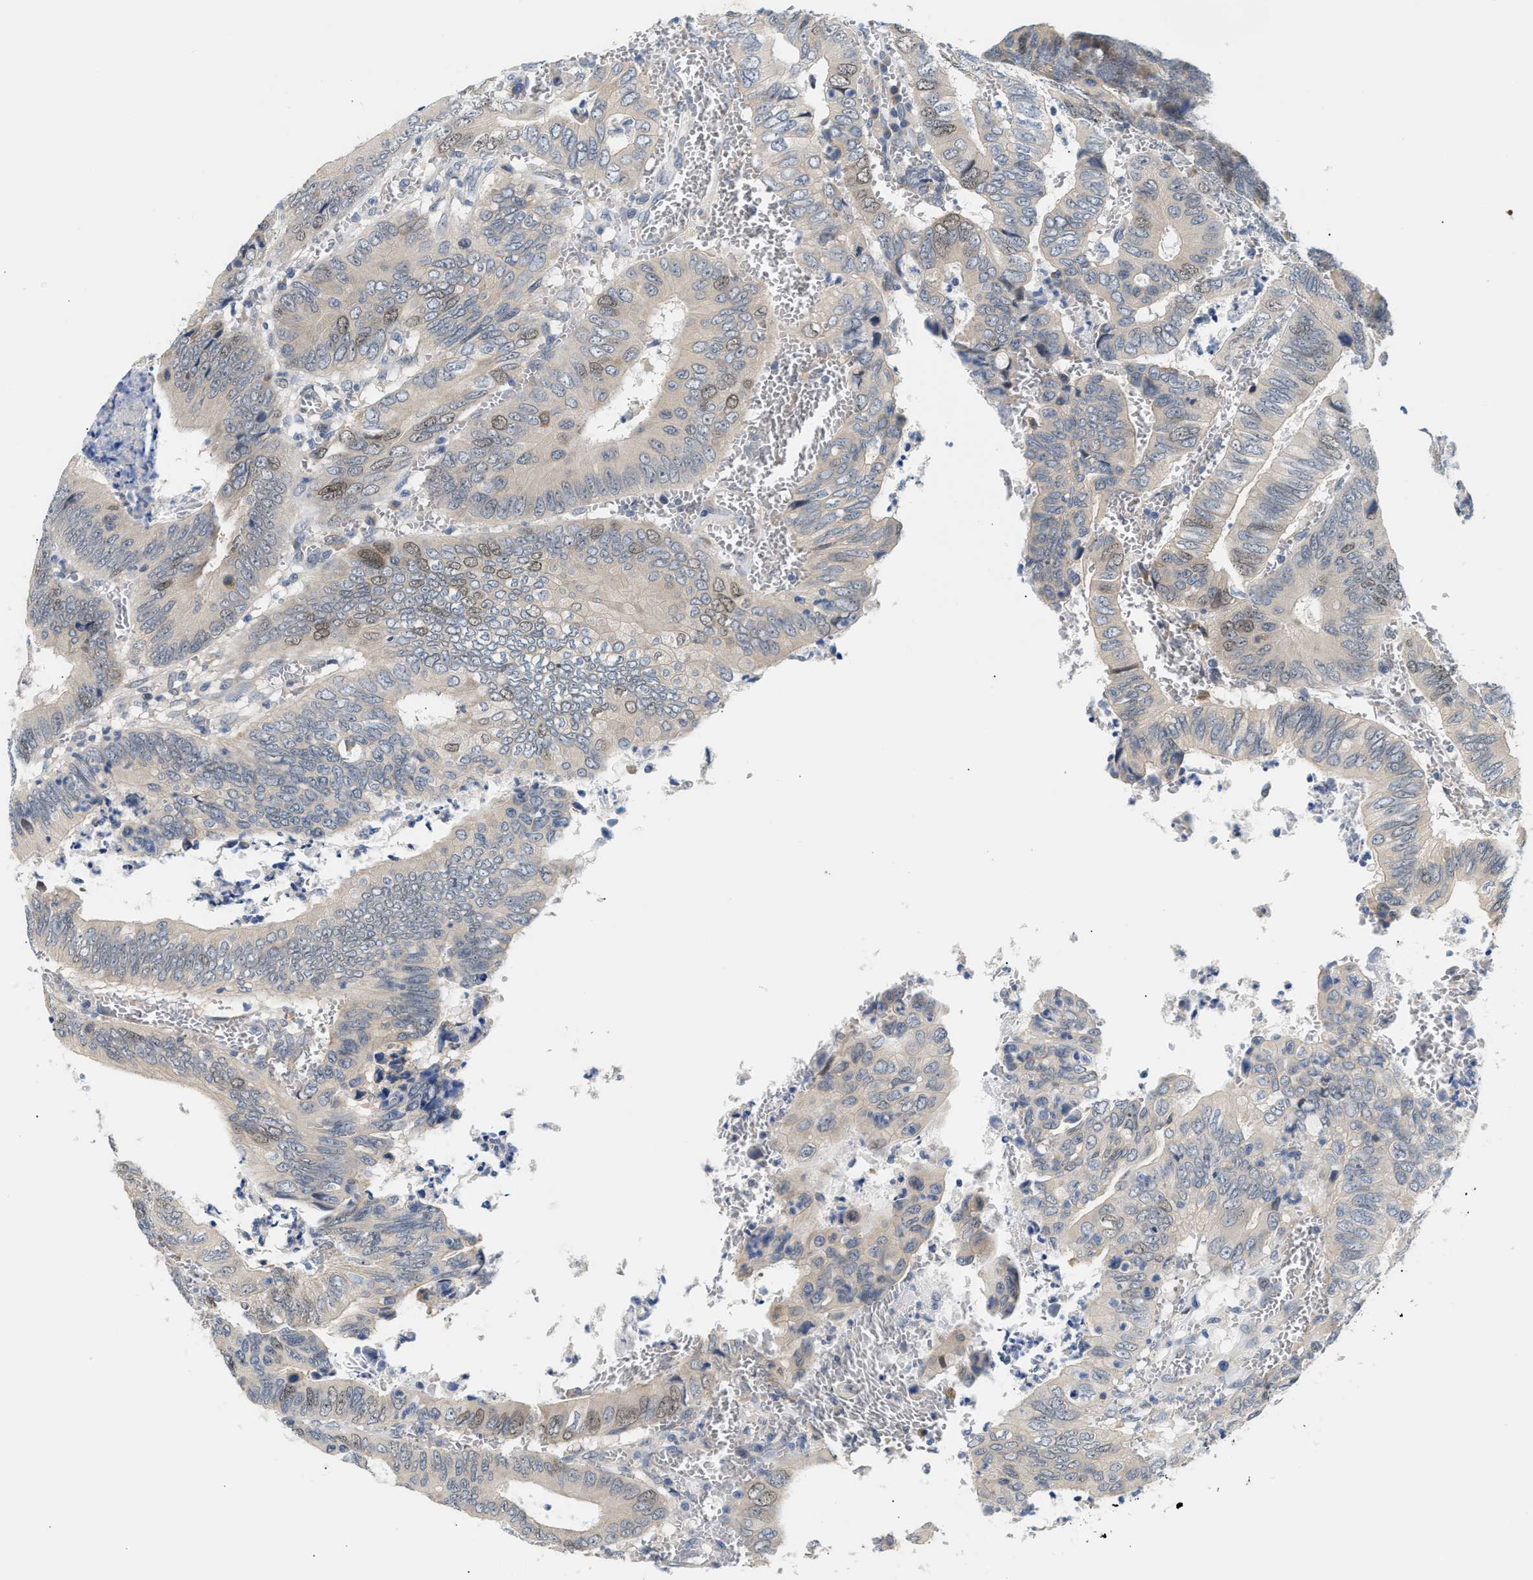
{"staining": {"intensity": "weak", "quantity": "<25%", "location": "nuclear"}, "tissue": "colorectal cancer", "cell_type": "Tumor cells", "image_type": "cancer", "snomed": [{"axis": "morphology", "description": "Inflammation, NOS"}, {"axis": "morphology", "description": "Adenocarcinoma, NOS"}, {"axis": "topography", "description": "Colon"}], "caption": "Immunohistochemistry of colorectal adenocarcinoma reveals no expression in tumor cells.", "gene": "CLGN", "patient": {"sex": "male", "age": 72}}